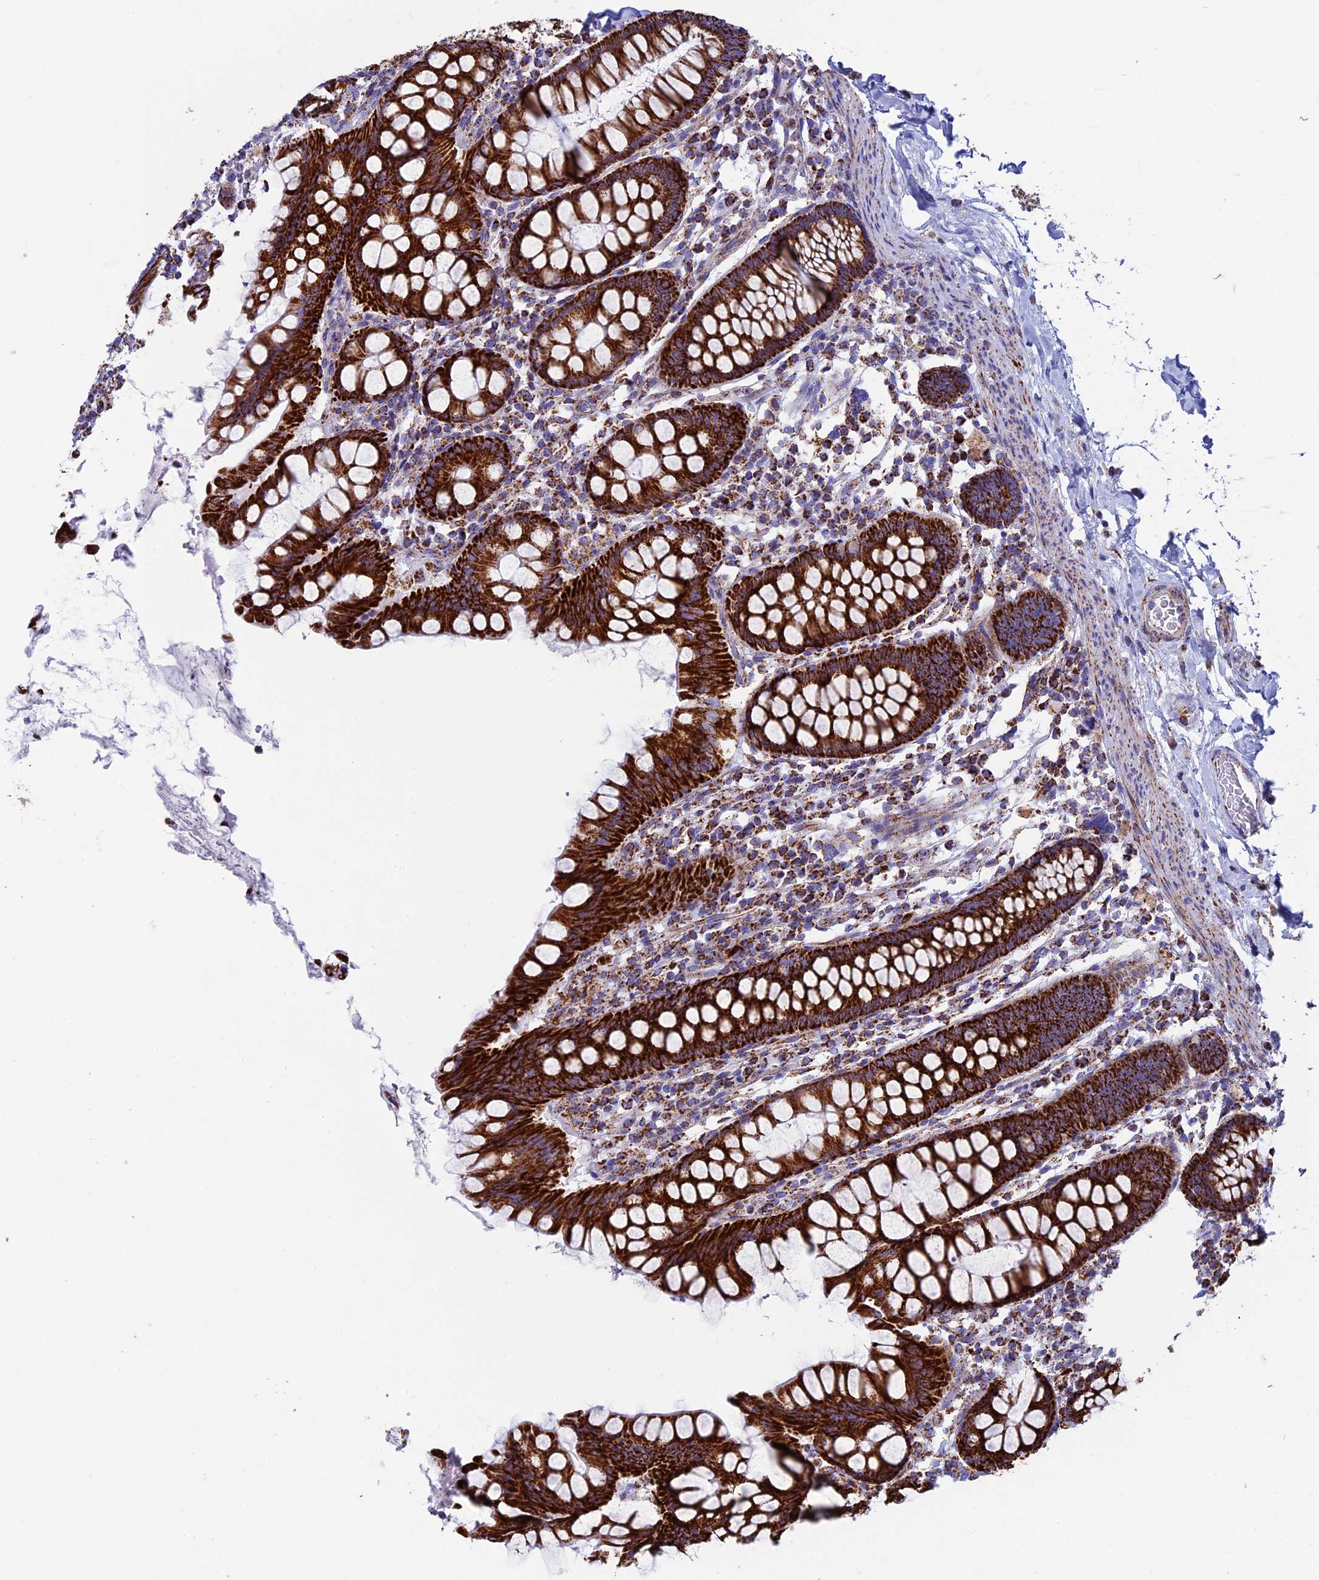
{"staining": {"intensity": "strong", "quantity": ">75%", "location": "cytoplasmic/membranous"}, "tissue": "colon", "cell_type": "Endothelial cells", "image_type": "normal", "snomed": [{"axis": "morphology", "description": "Normal tissue, NOS"}, {"axis": "topography", "description": "Colon"}], "caption": "High-power microscopy captured an immunohistochemistry histopathology image of benign colon, revealing strong cytoplasmic/membranous expression in about >75% of endothelial cells.", "gene": "UQCRFS1", "patient": {"sex": "female", "age": 79}}